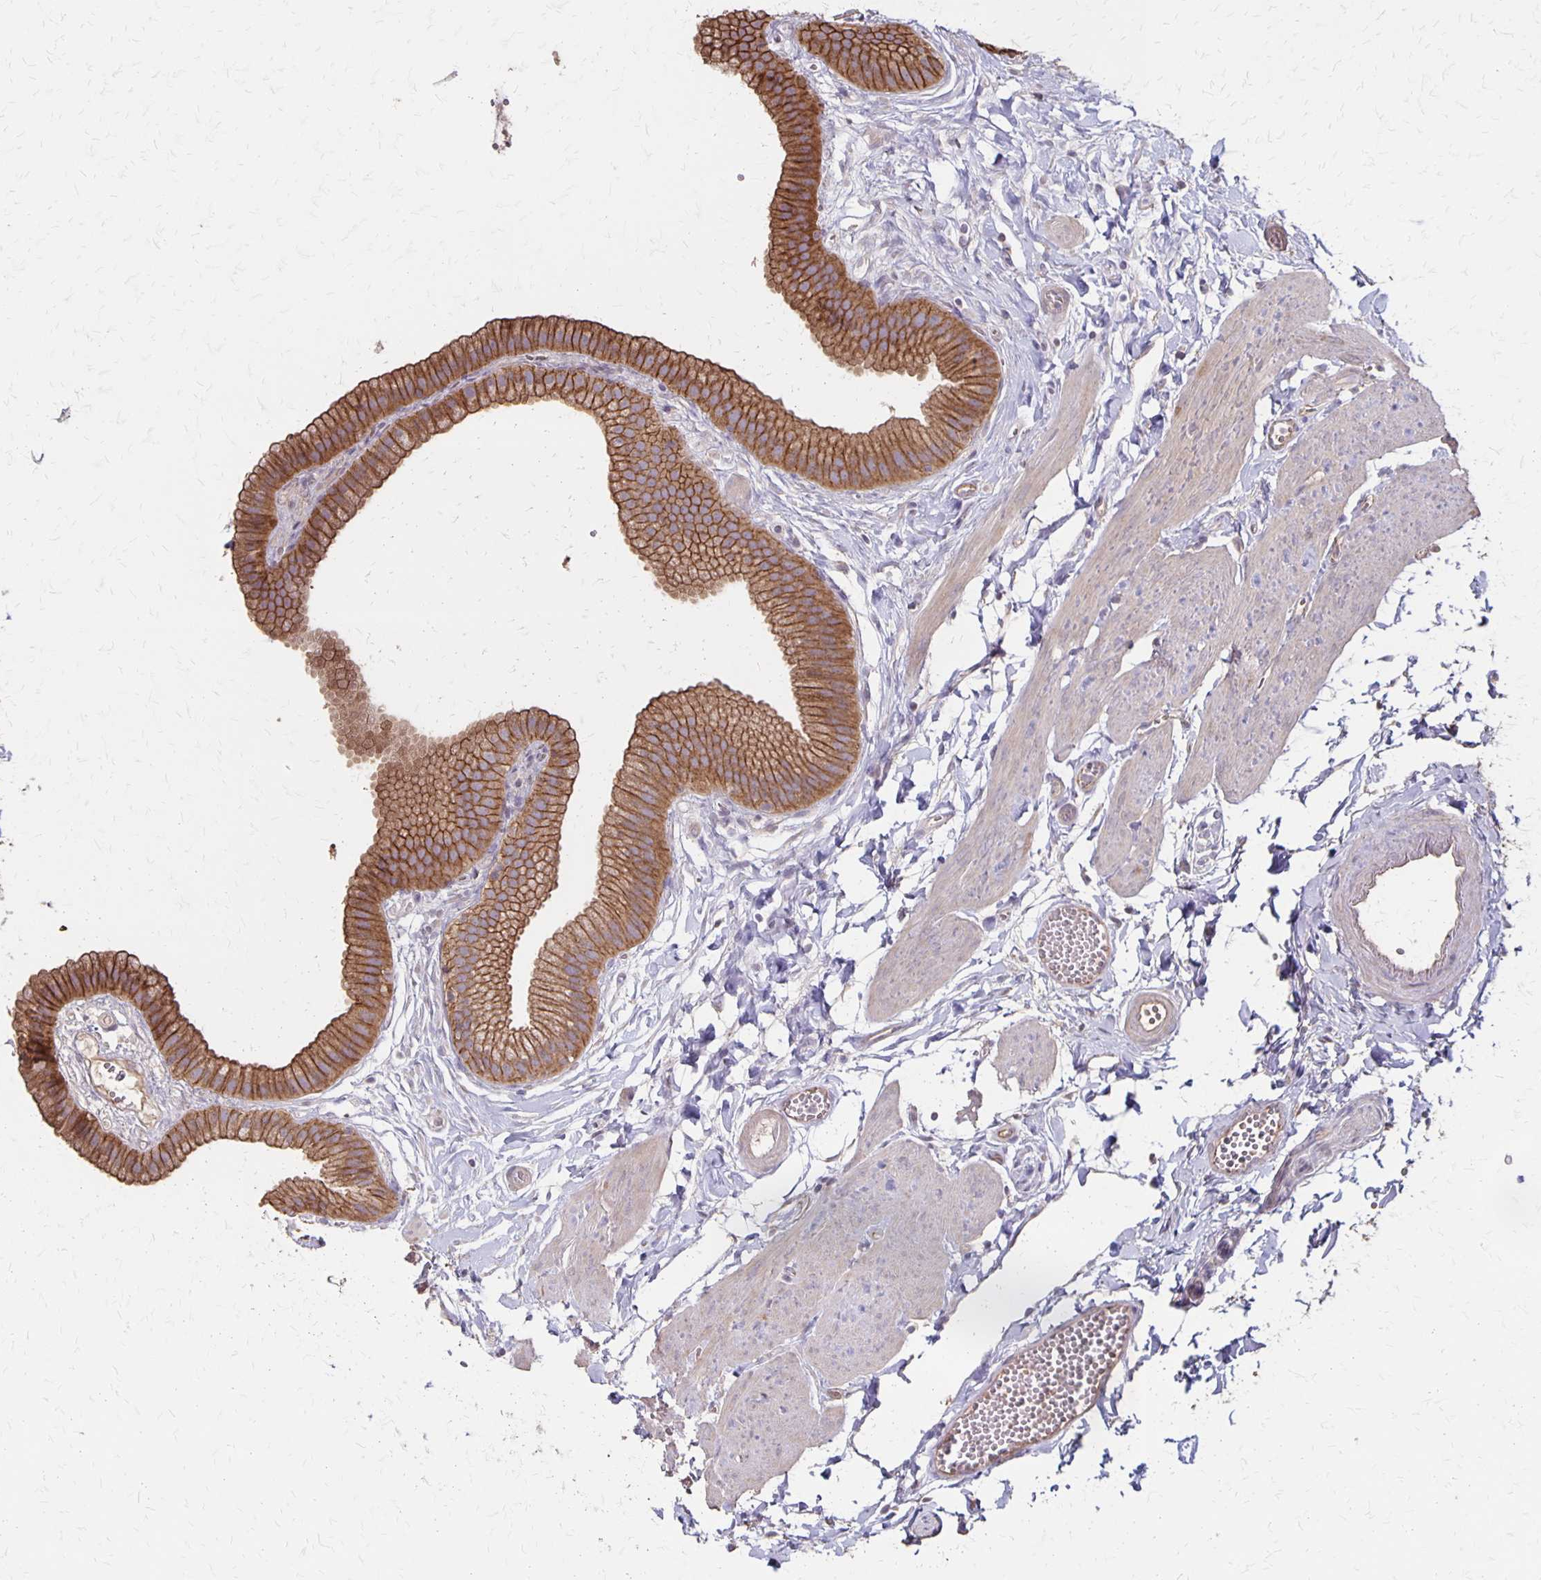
{"staining": {"intensity": "strong", "quantity": ">75%", "location": "cytoplasmic/membranous"}, "tissue": "gallbladder", "cell_type": "Glandular cells", "image_type": "normal", "snomed": [{"axis": "morphology", "description": "Normal tissue, NOS"}, {"axis": "topography", "description": "Gallbladder"}], "caption": "Glandular cells show strong cytoplasmic/membranous positivity in approximately >75% of cells in unremarkable gallbladder.", "gene": "PROM2", "patient": {"sex": "female", "age": 63}}